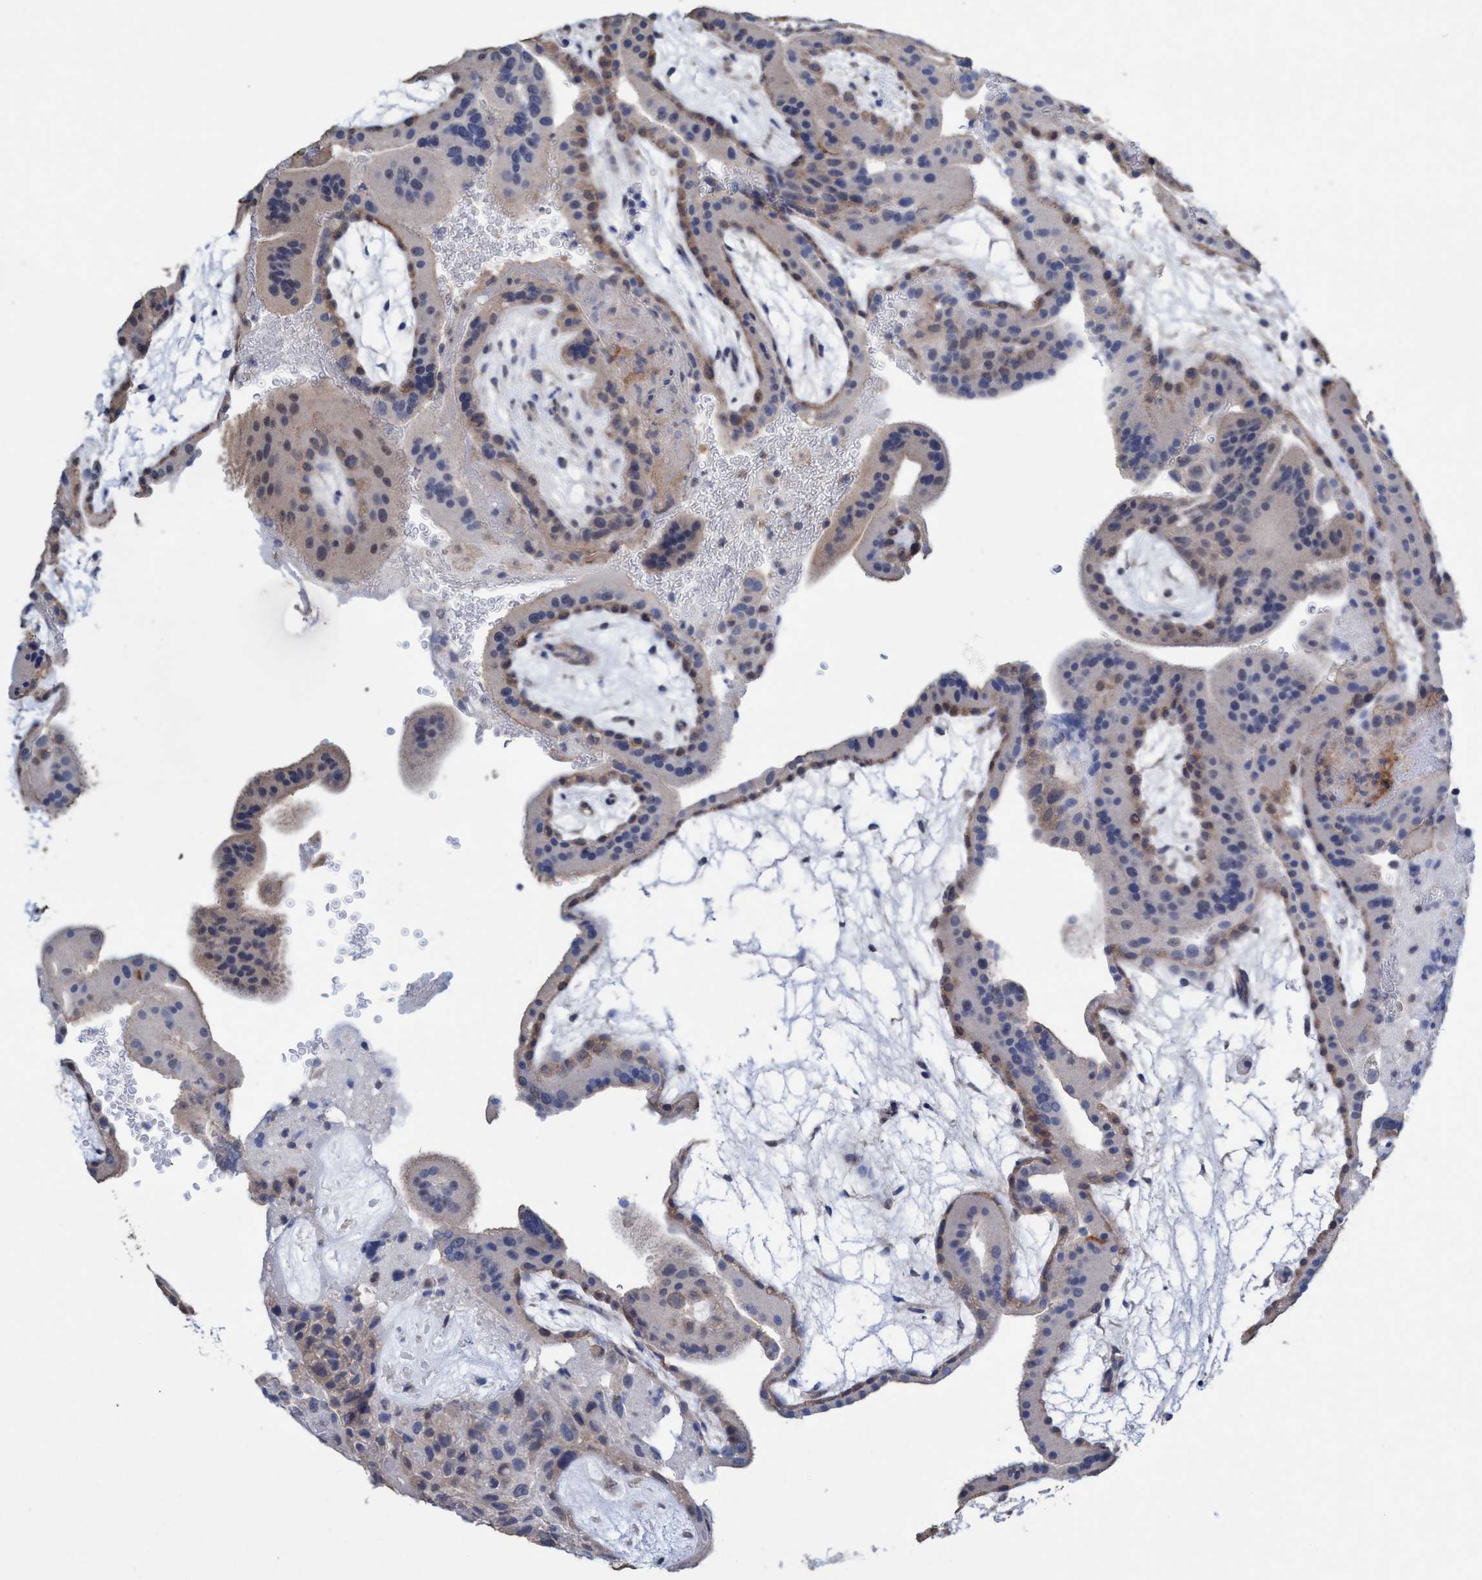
{"staining": {"intensity": "weak", "quantity": "<25%", "location": "cytoplasmic/membranous"}, "tissue": "placenta", "cell_type": "Trophoblastic cells", "image_type": "normal", "snomed": [{"axis": "morphology", "description": "Normal tissue, NOS"}, {"axis": "topography", "description": "Placenta"}], "caption": "DAB immunohistochemical staining of benign placenta displays no significant expression in trophoblastic cells. (Stains: DAB (3,3'-diaminobenzidine) immunohistochemistry (IHC) with hematoxylin counter stain, Microscopy: brightfield microscopy at high magnification).", "gene": "GLOD4", "patient": {"sex": "female", "age": 19}}